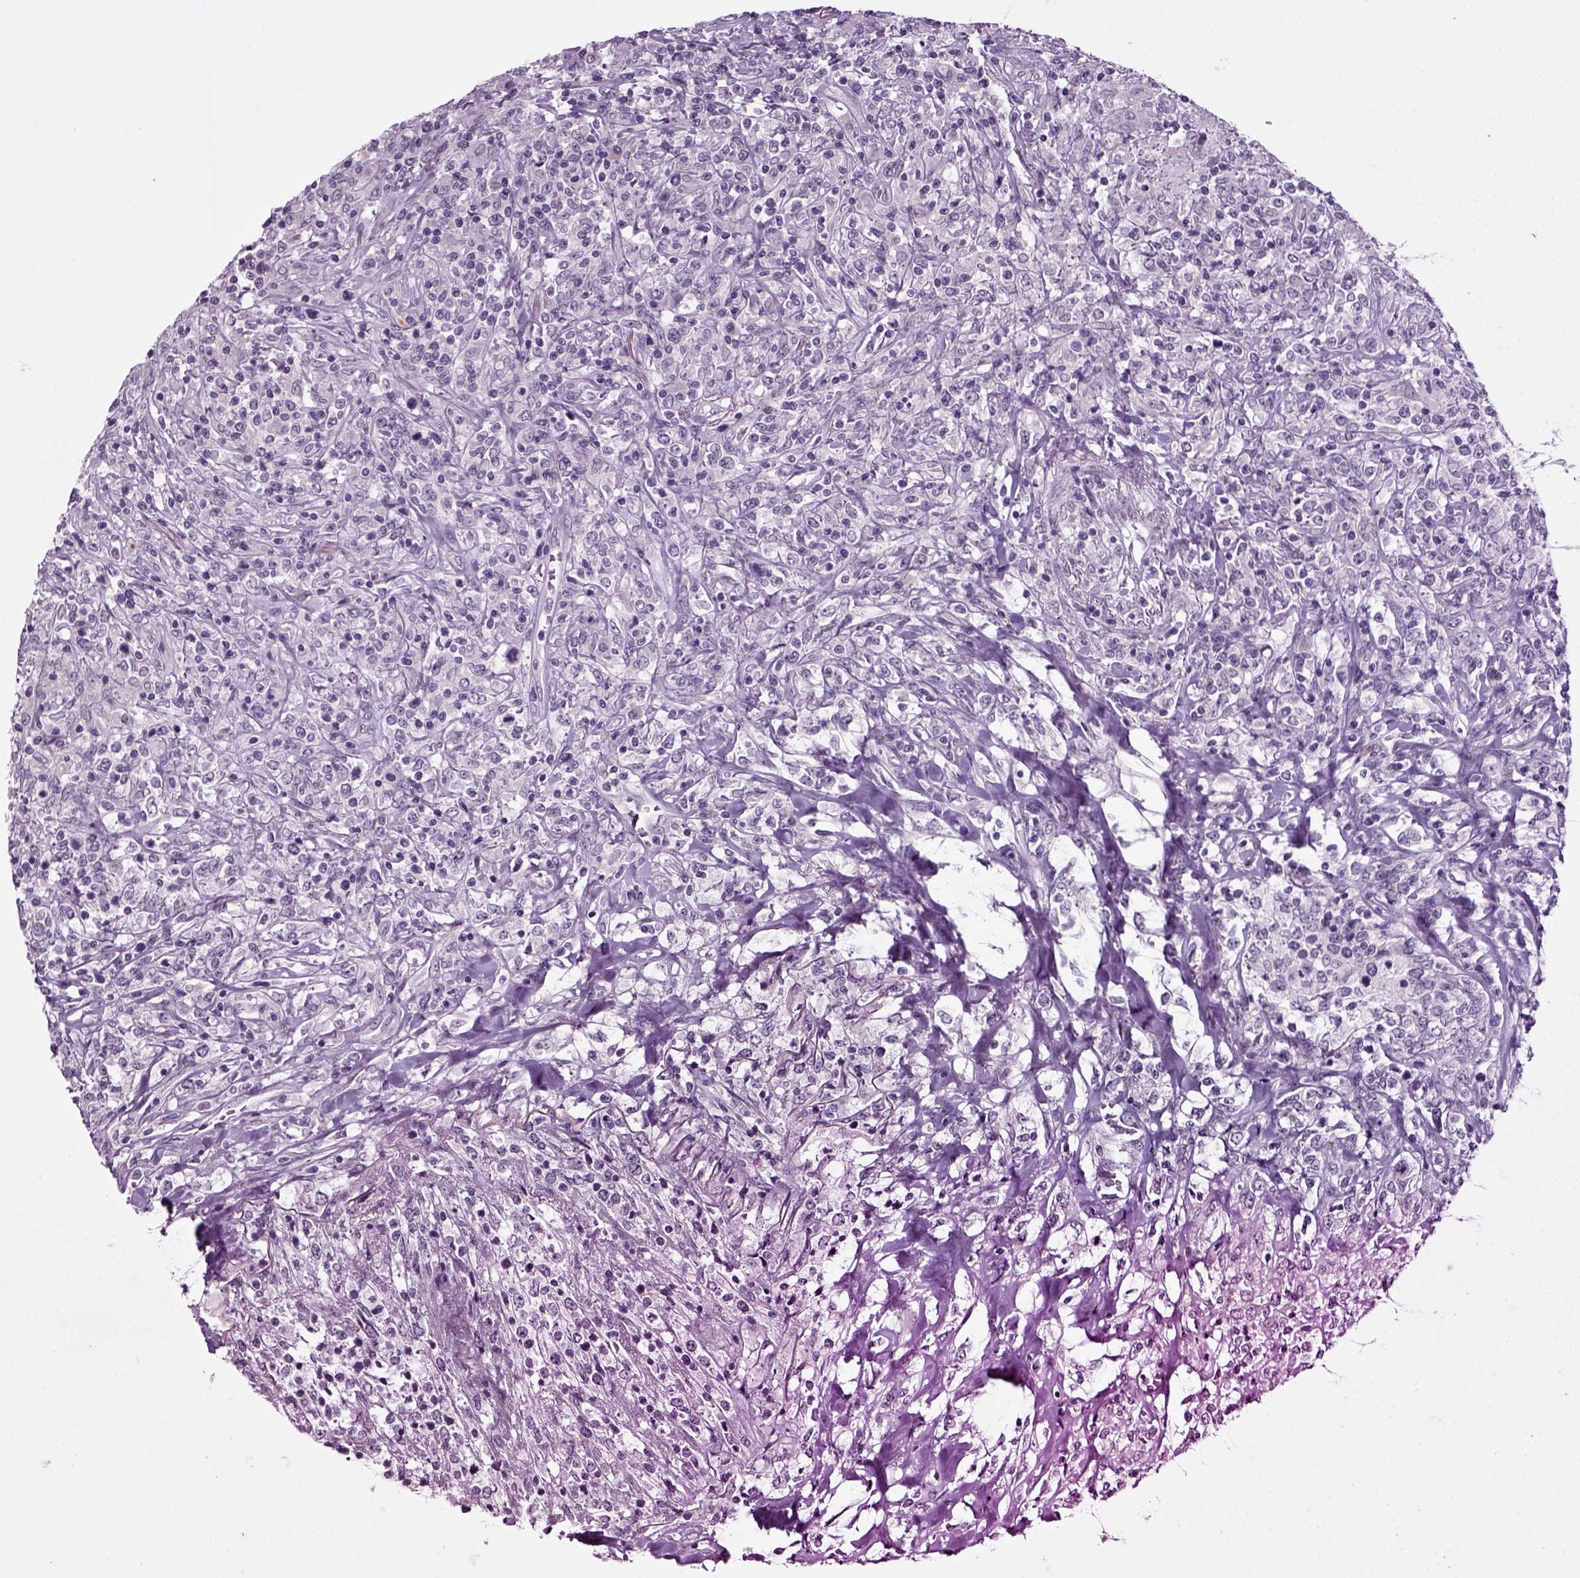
{"staining": {"intensity": "negative", "quantity": "none", "location": "none"}, "tissue": "lymphoma", "cell_type": "Tumor cells", "image_type": "cancer", "snomed": [{"axis": "morphology", "description": "Malignant lymphoma, non-Hodgkin's type, High grade"}, {"axis": "topography", "description": "Lung"}], "caption": "Immunohistochemistry photomicrograph of neoplastic tissue: high-grade malignant lymphoma, non-Hodgkin's type stained with DAB displays no significant protein staining in tumor cells.", "gene": "SYNGAP1", "patient": {"sex": "male", "age": 79}}